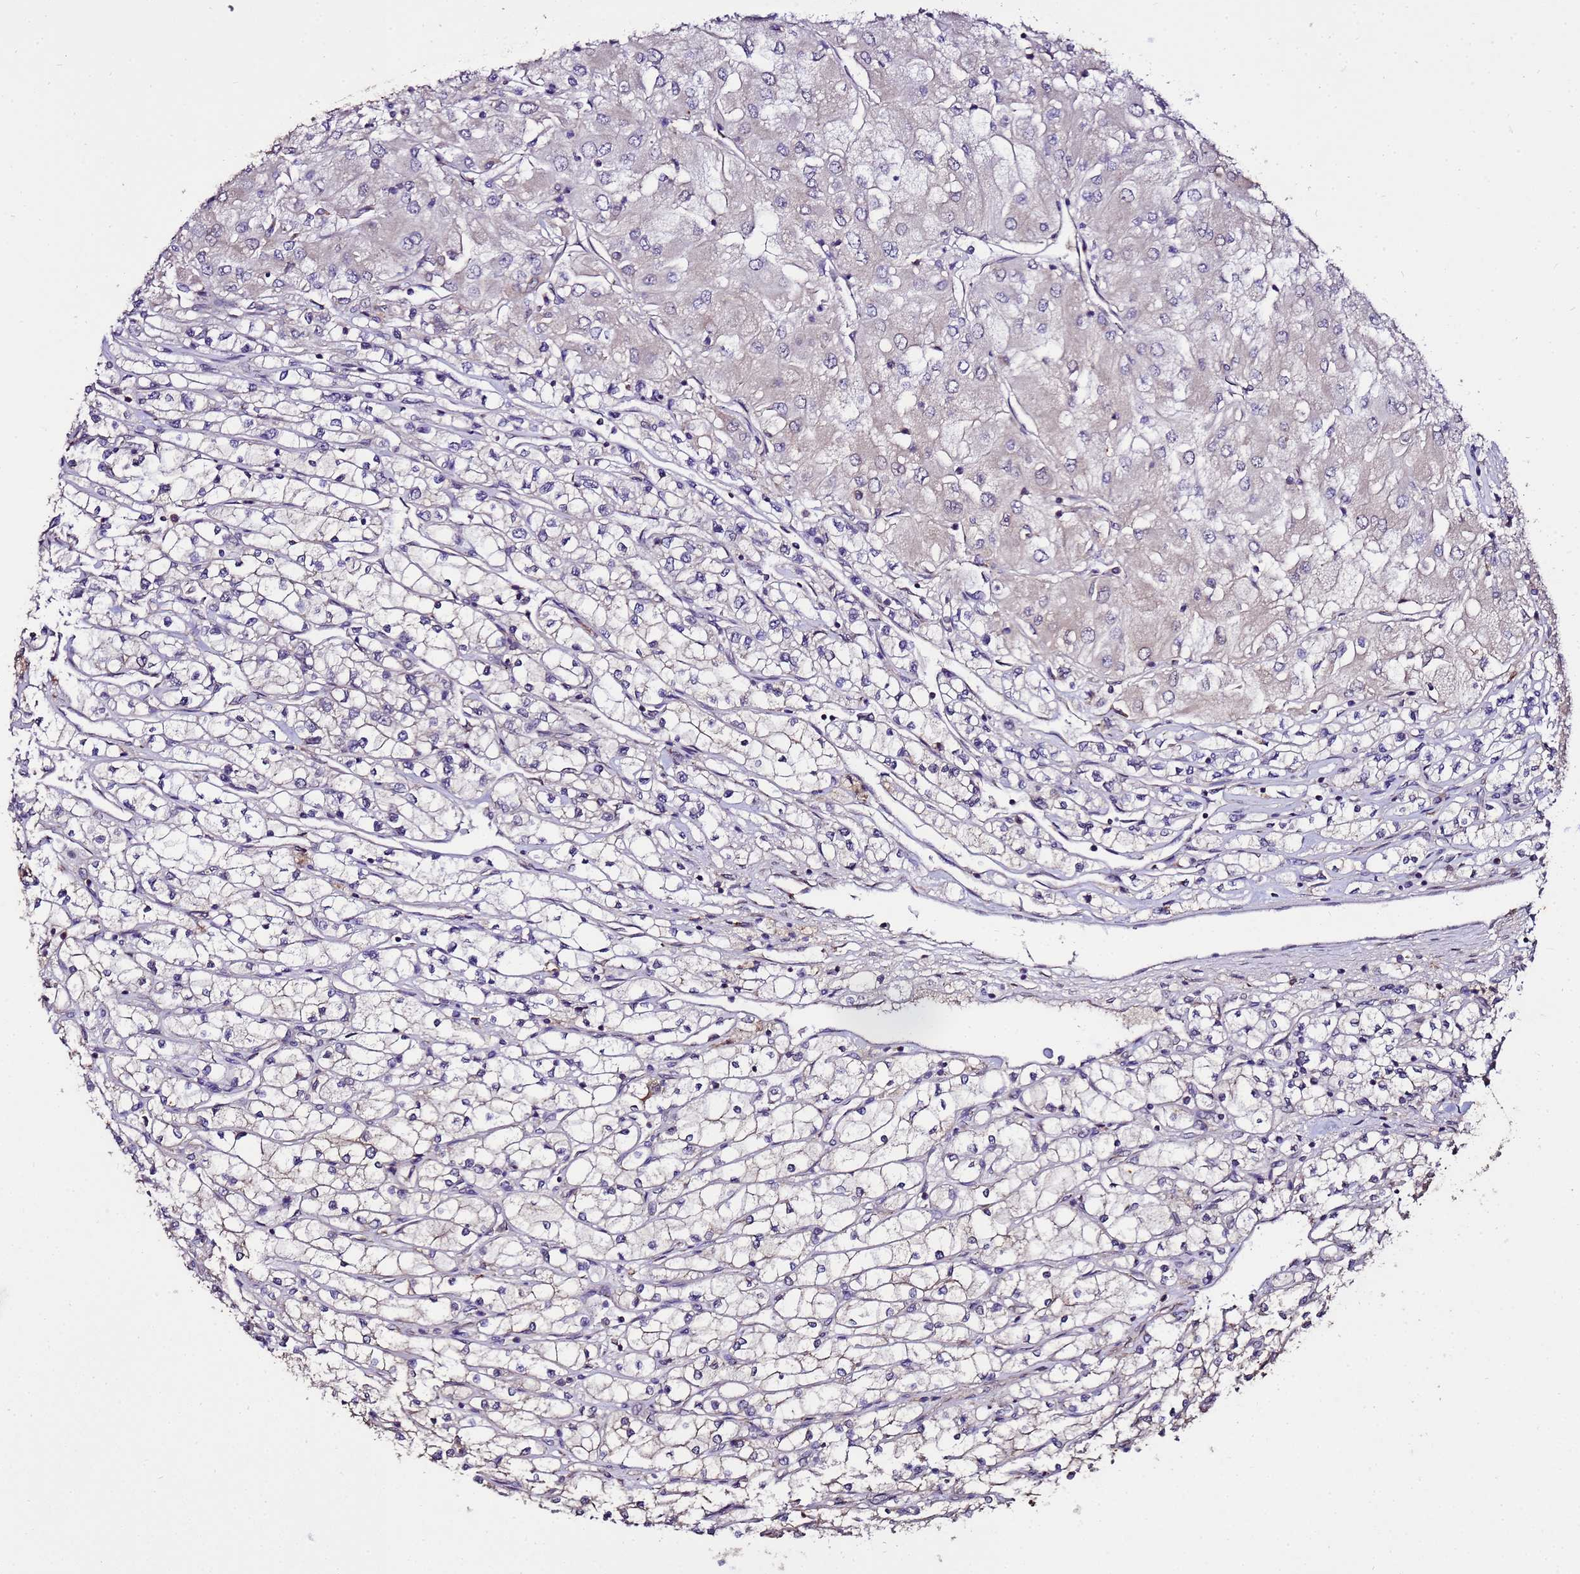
{"staining": {"intensity": "negative", "quantity": "none", "location": "none"}, "tissue": "renal cancer", "cell_type": "Tumor cells", "image_type": "cancer", "snomed": [{"axis": "morphology", "description": "Adenocarcinoma, NOS"}, {"axis": "topography", "description": "Kidney"}], "caption": "This is an immunohistochemistry (IHC) micrograph of human adenocarcinoma (renal). There is no staining in tumor cells.", "gene": "ZNF329", "patient": {"sex": "male", "age": 80}}